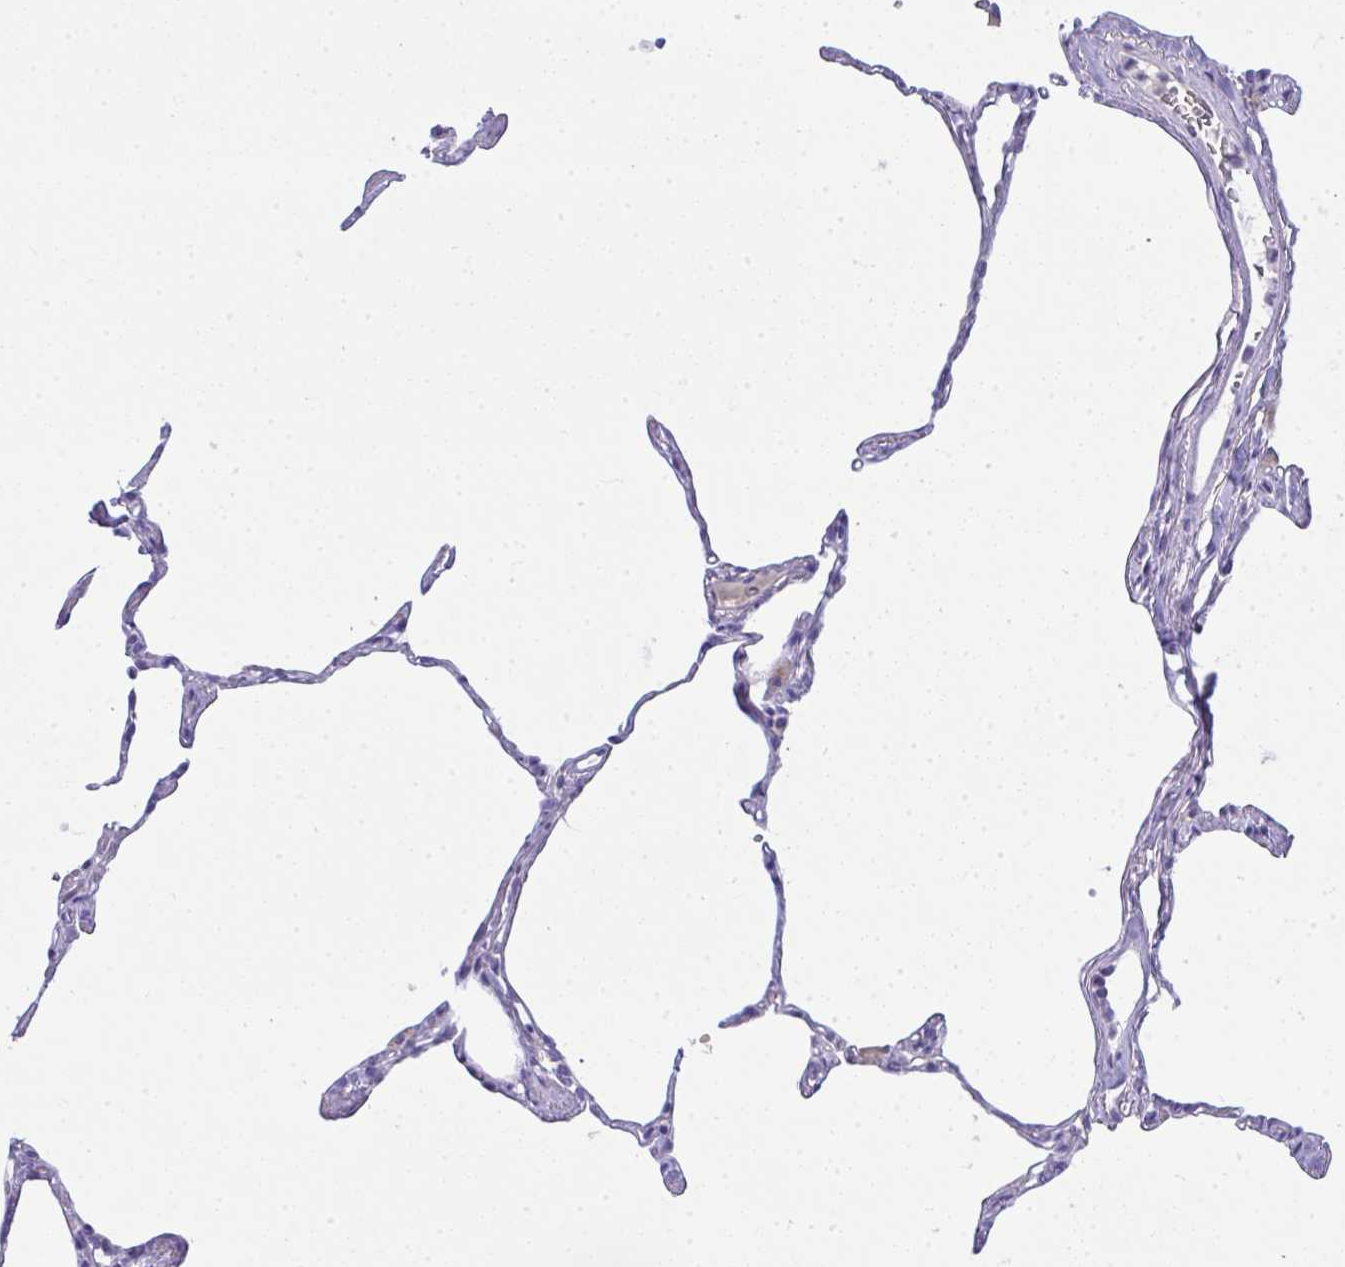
{"staining": {"intensity": "negative", "quantity": "none", "location": "none"}, "tissue": "lung", "cell_type": "Alveolar cells", "image_type": "normal", "snomed": [{"axis": "morphology", "description": "Normal tissue, NOS"}, {"axis": "topography", "description": "Lung"}], "caption": "The immunohistochemistry micrograph has no significant positivity in alveolar cells of lung. The staining is performed using DAB brown chromogen with nuclei counter-stained in using hematoxylin.", "gene": "SPTB", "patient": {"sex": "male", "age": 65}}